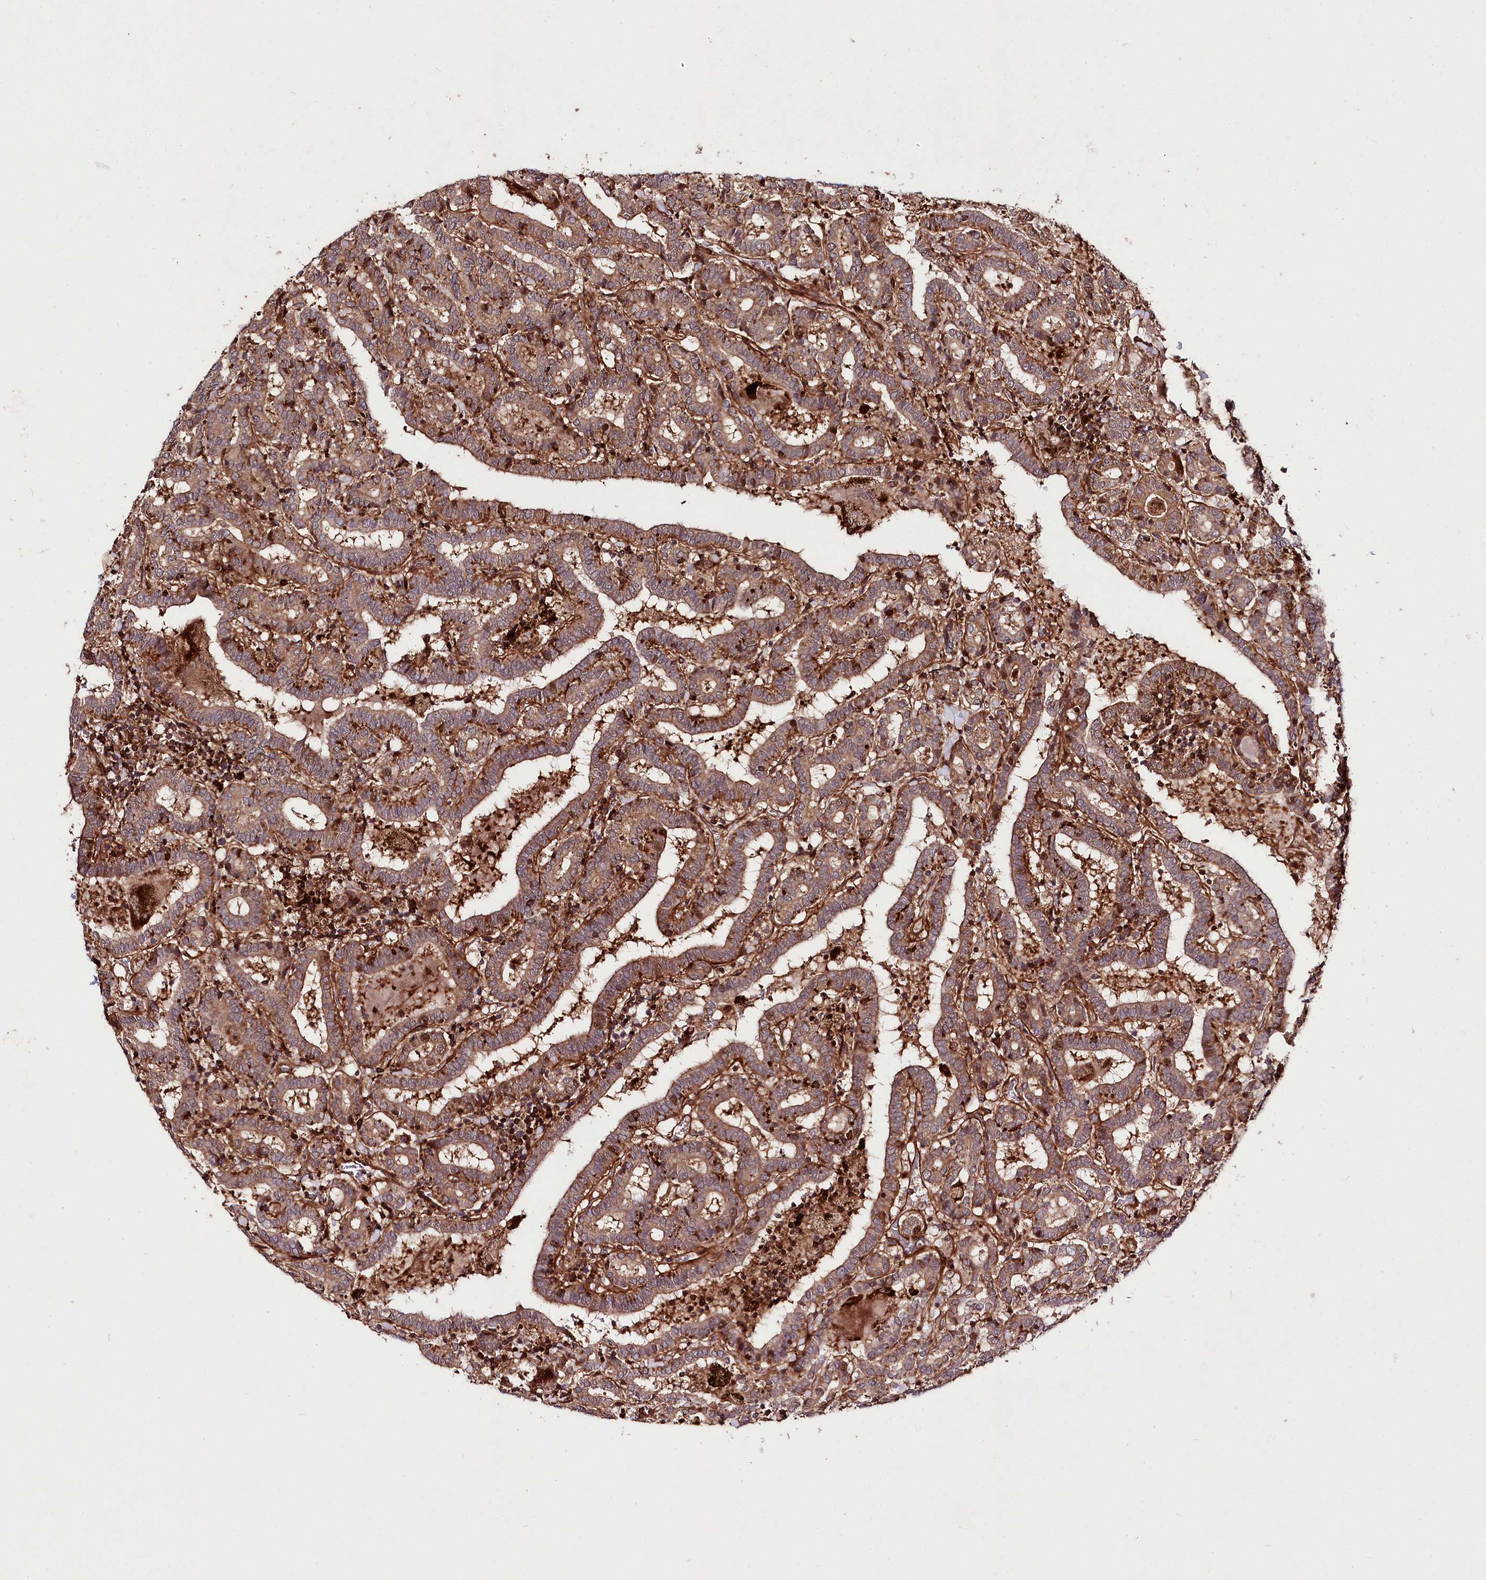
{"staining": {"intensity": "moderate", "quantity": ">75%", "location": "cytoplasmic/membranous"}, "tissue": "thyroid cancer", "cell_type": "Tumor cells", "image_type": "cancer", "snomed": [{"axis": "morphology", "description": "Papillary adenocarcinoma, NOS"}, {"axis": "topography", "description": "Thyroid gland"}], "caption": "Immunohistochemical staining of human thyroid cancer reveals moderate cytoplasmic/membranous protein staining in about >75% of tumor cells.", "gene": "PHLDB1", "patient": {"sex": "female", "age": 72}}